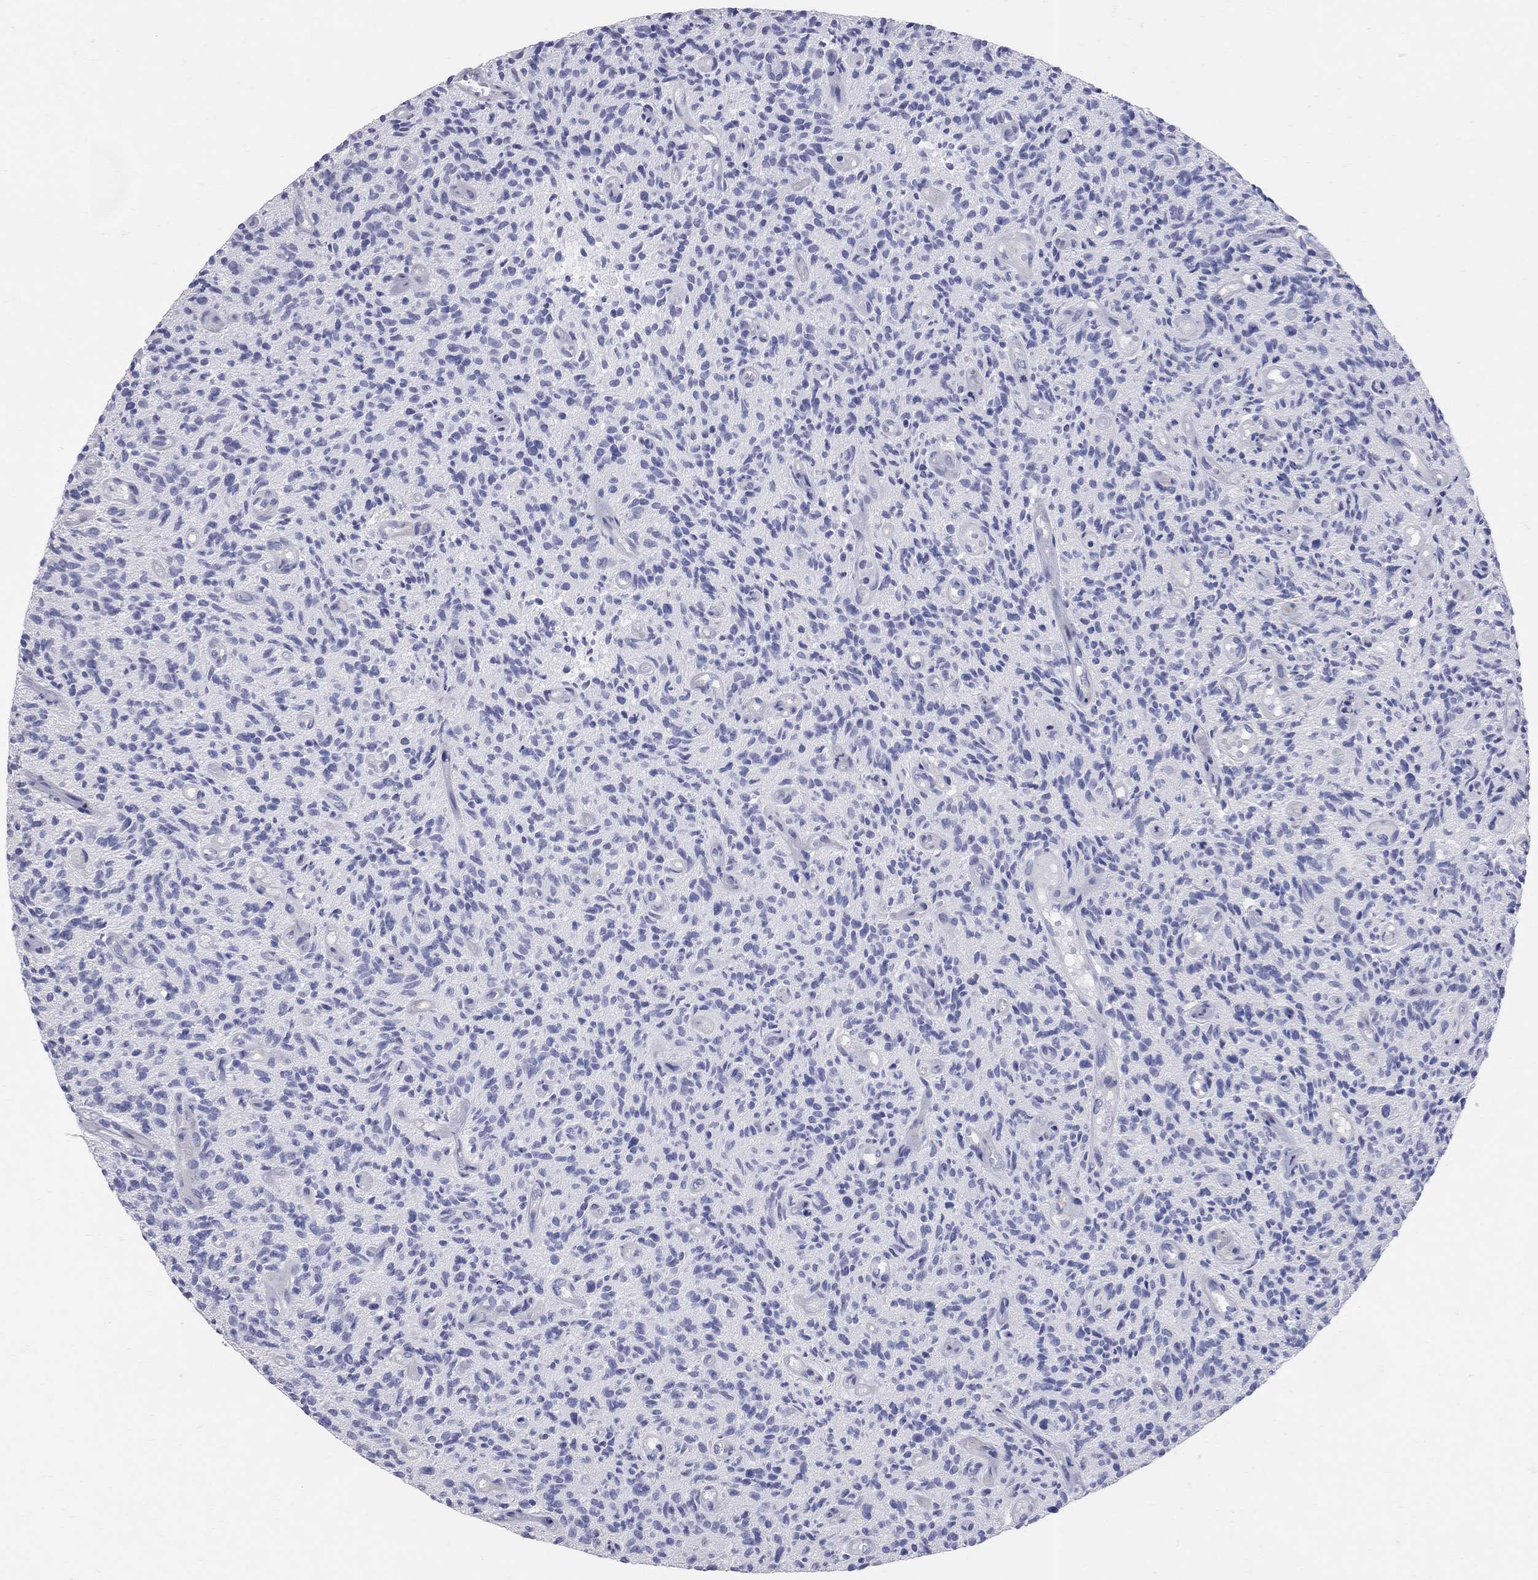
{"staining": {"intensity": "negative", "quantity": "none", "location": "none"}, "tissue": "glioma", "cell_type": "Tumor cells", "image_type": "cancer", "snomed": [{"axis": "morphology", "description": "Glioma, malignant, High grade"}, {"axis": "topography", "description": "Brain"}], "caption": "Tumor cells show no significant positivity in glioma.", "gene": "AOX1", "patient": {"sex": "male", "age": 64}}